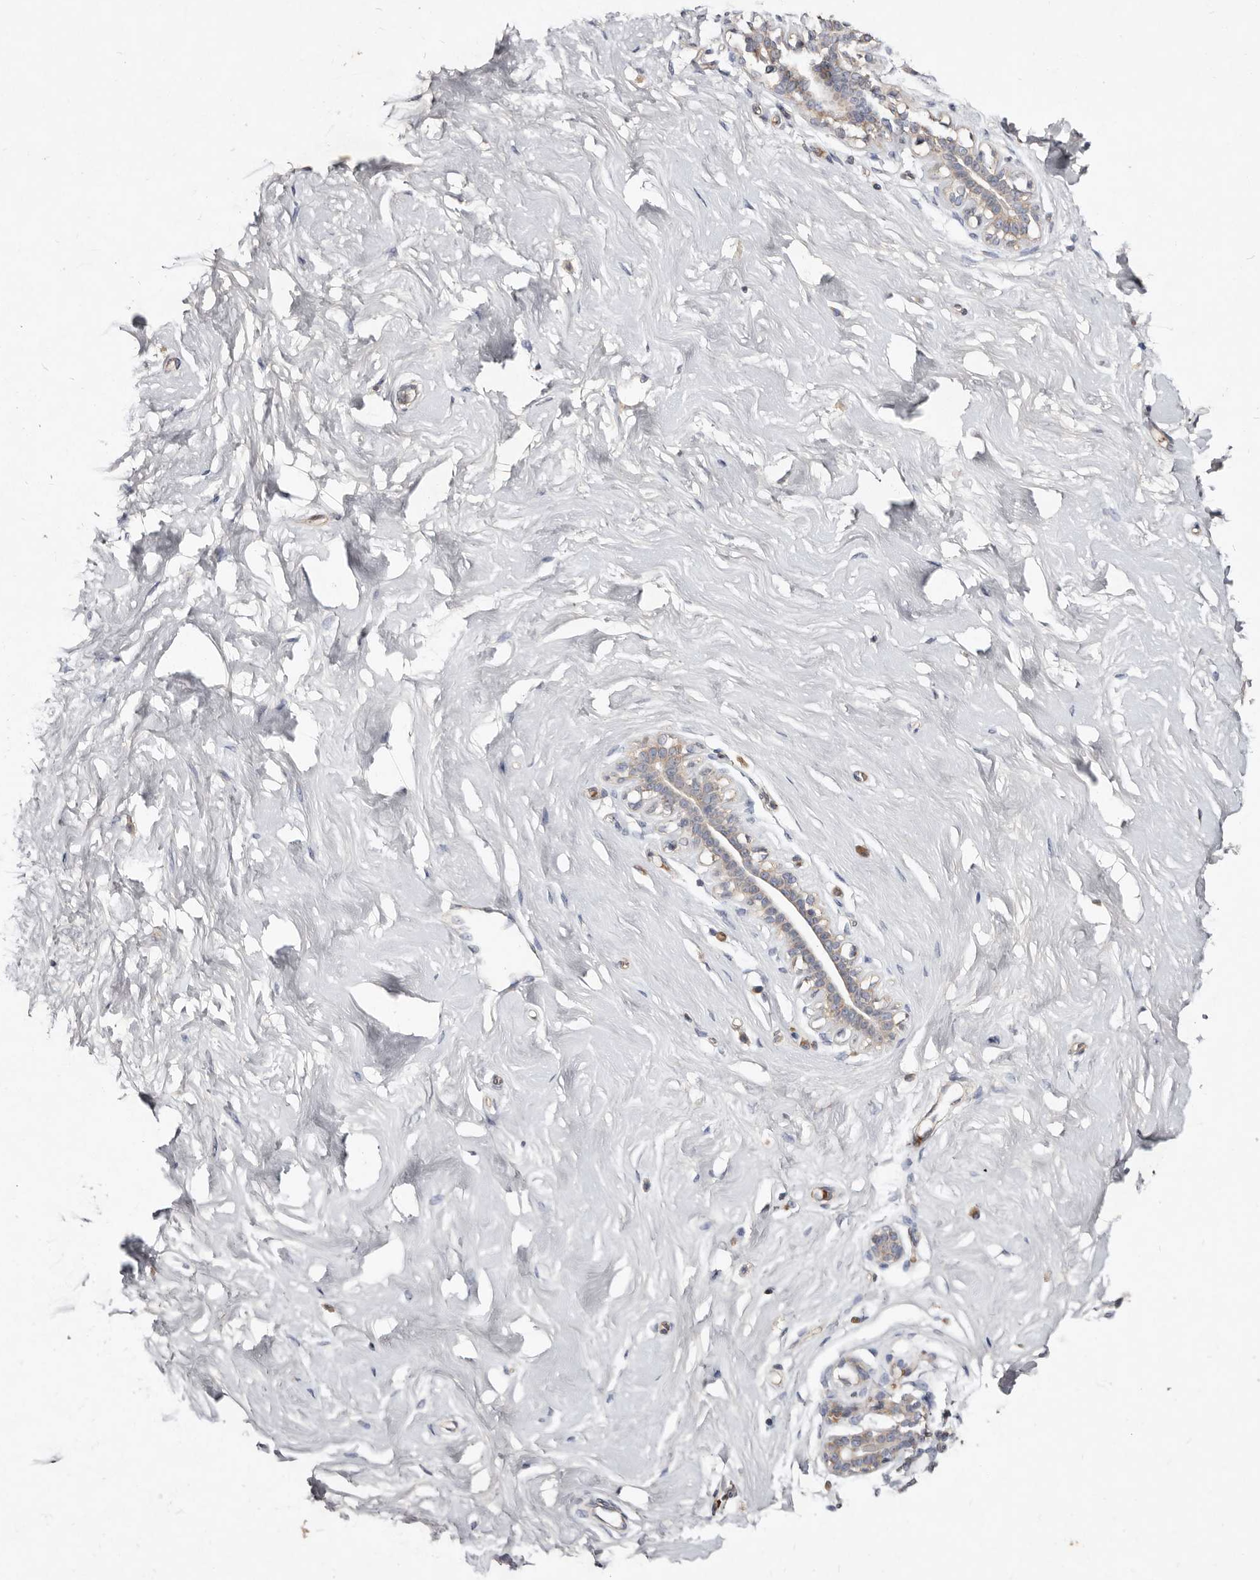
{"staining": {"intensity": "negative", "quantity": "none", "location": "none"}, "tissue": "breast", "cell_type": "Adipocytes", "image_type": "normal", "snomed": [{"axis": "morphology", "description": "Normal tissue, NOS"}, {"axis": "morphology", "description": "Adenoma, NOS"}, {"axis": "topography", "description": "Breast"}], "caption": "DAB immunohistochemical staining of normal breast demonstrates no significant positivity in adipocytes.", "gene": "SLC25A20", "patient": {"sex": "female", "age": 23}}